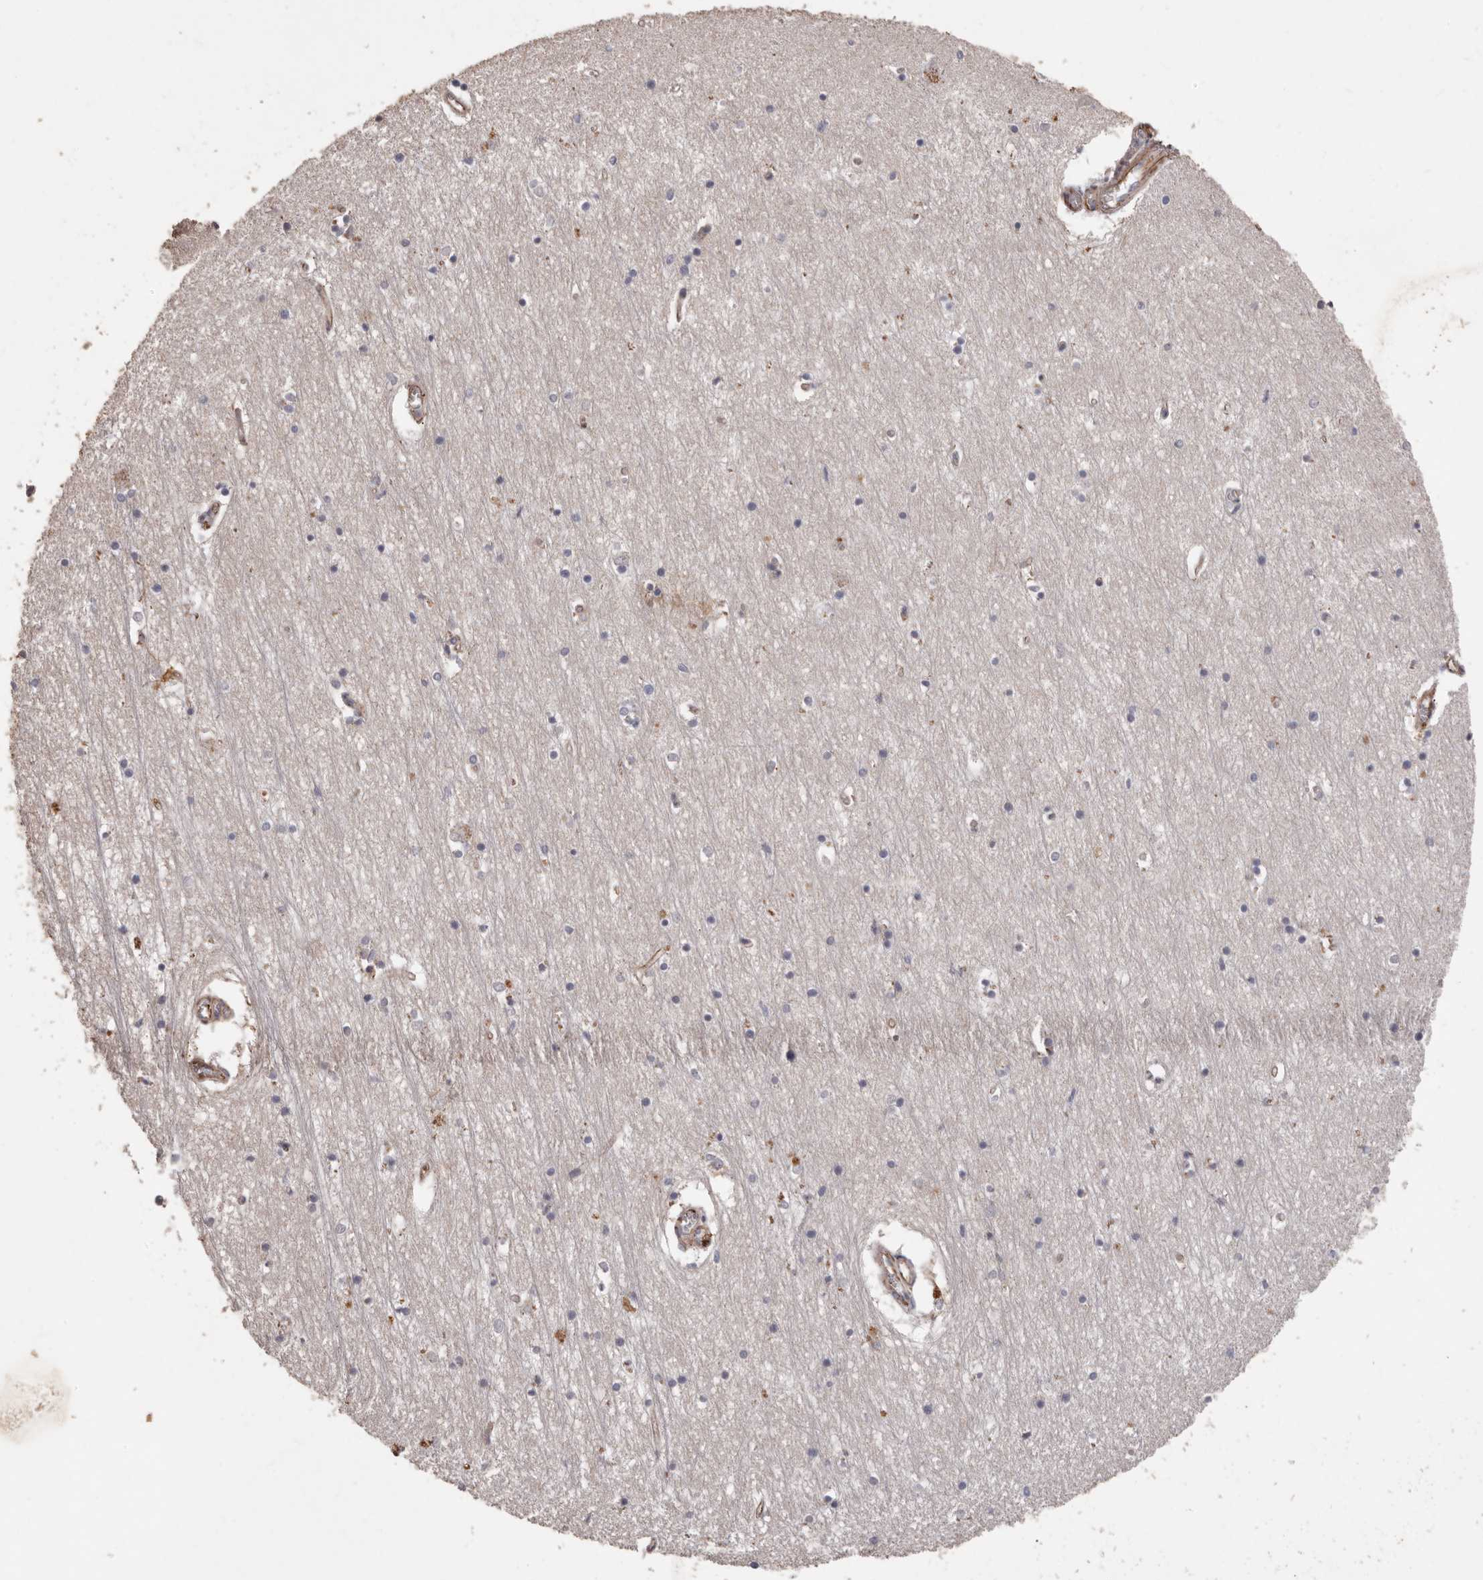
{"staining": {"intensity": "negative", "quantity": "none", "location": "none"}, "tissue": "hippocampus", "cell_type": "Glial cells", "image_type": "normal", "snomed": [{"axis": "morphology", "description": "Normal tissue, NOS"}, {"axis": "topography", "description": "Hippocampus"}], "caption": "High magnification brightfield microscopy of normal hippocampus stained with DAB (brown) and counterstained with hematoxylin (blue): glial cells show no significant staining.", "gene": "BRAT1", "patient": {"sex": "male", "age": 70}}